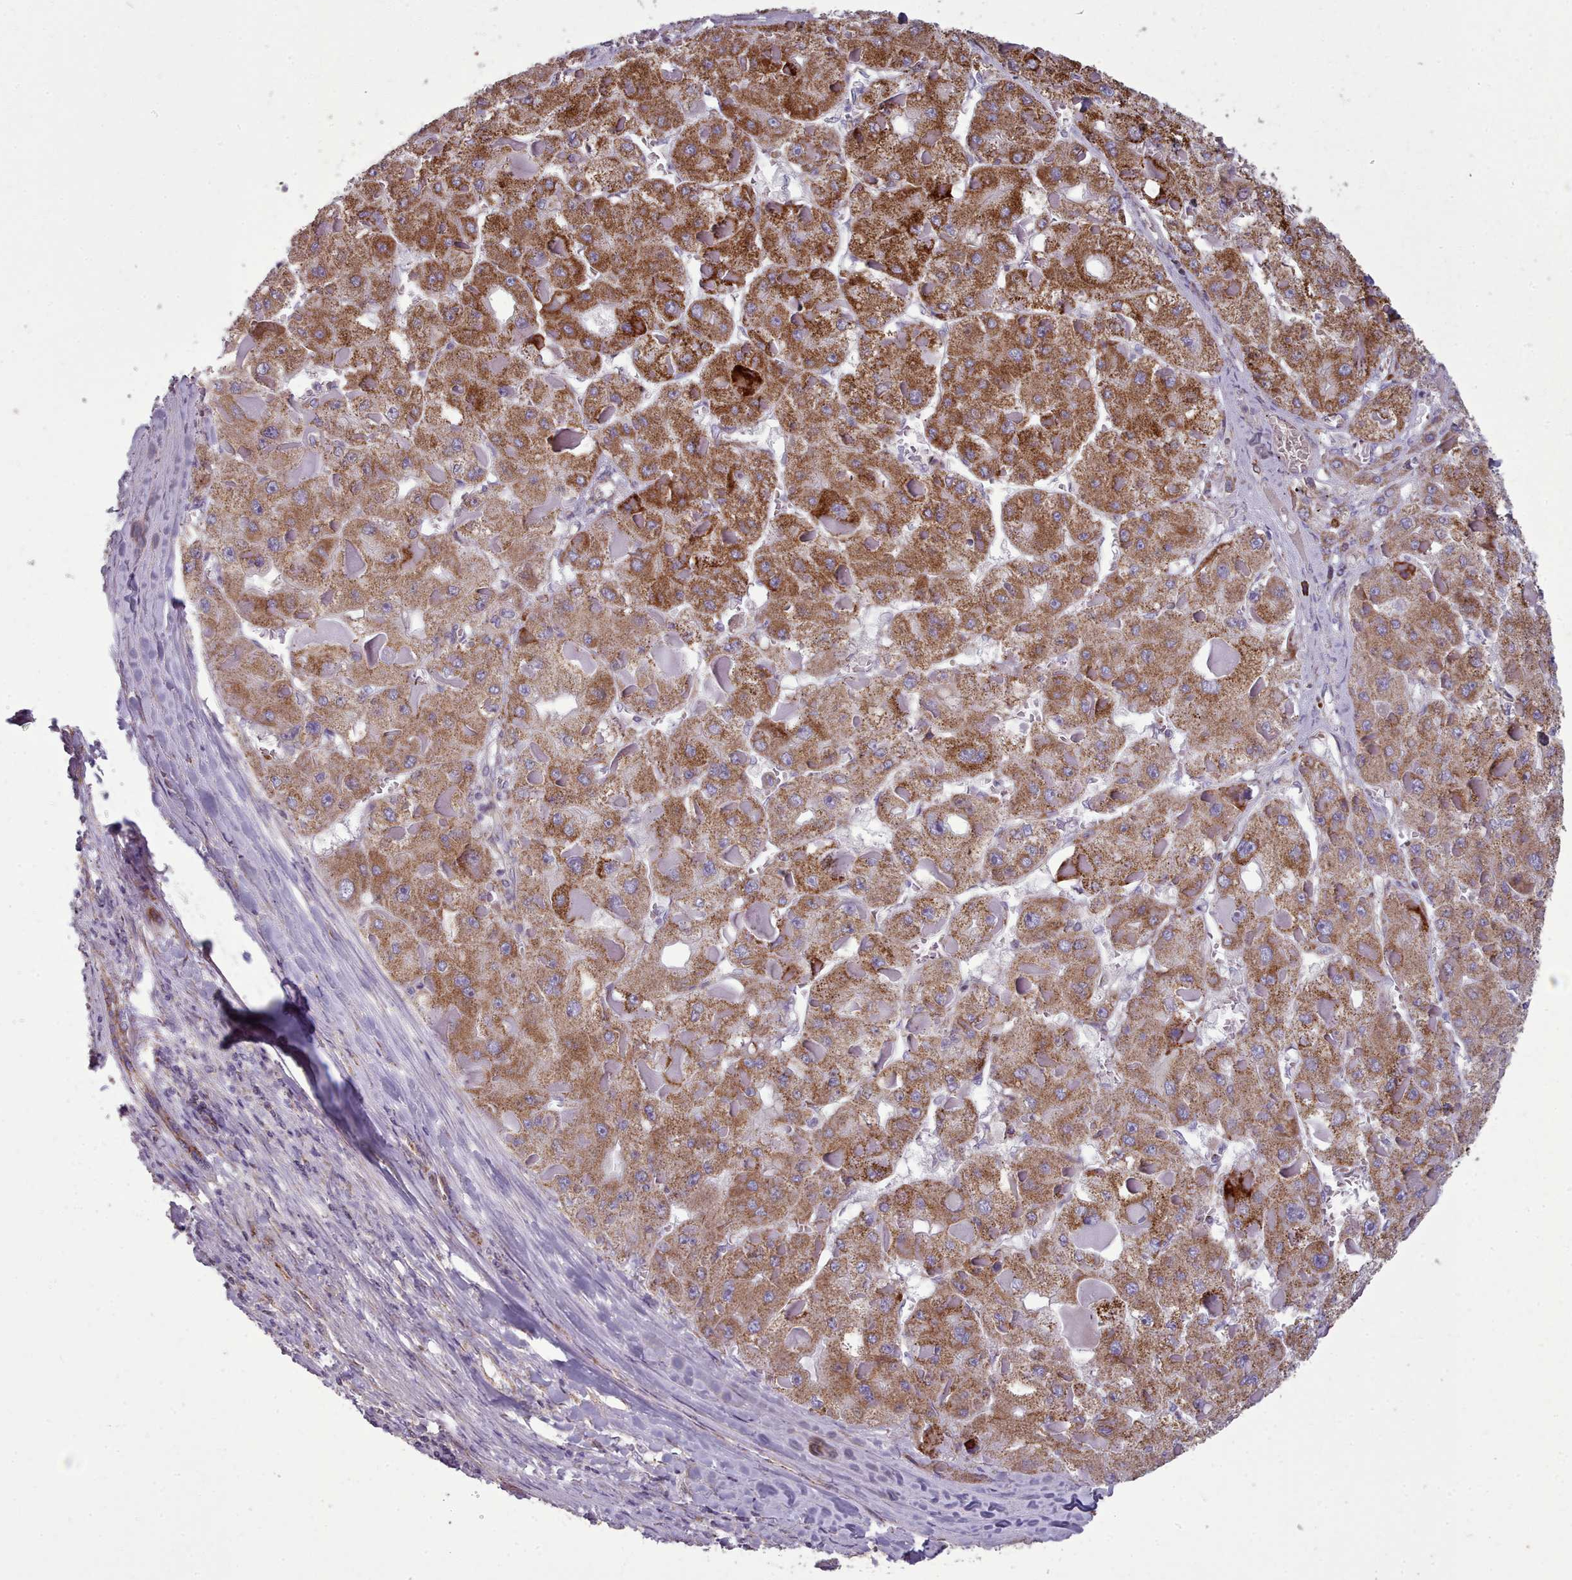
{"staining": {"intensity": "moderate", "quantity": ">75%", "location": "cytoplasmic/membranous"}, "tissue": "liver cancer", "cell_type": "Tumor cells", "image_type": "cancer", "snomed": [{"axis": "morphology", "description": "Carcinoma, Hepatocellular, NOS"}, {"axis": "topography", "description": "Liver"}], "caption": "Immunohistochemistry of liver cancer (hepatocellular carcinoma) shows medium levels of moderate cytoplasmic/membranous expression in approximately >75% of tumor cells.", "gene": "FKBP10", "patient": {"sex": "female", "age": 73}}